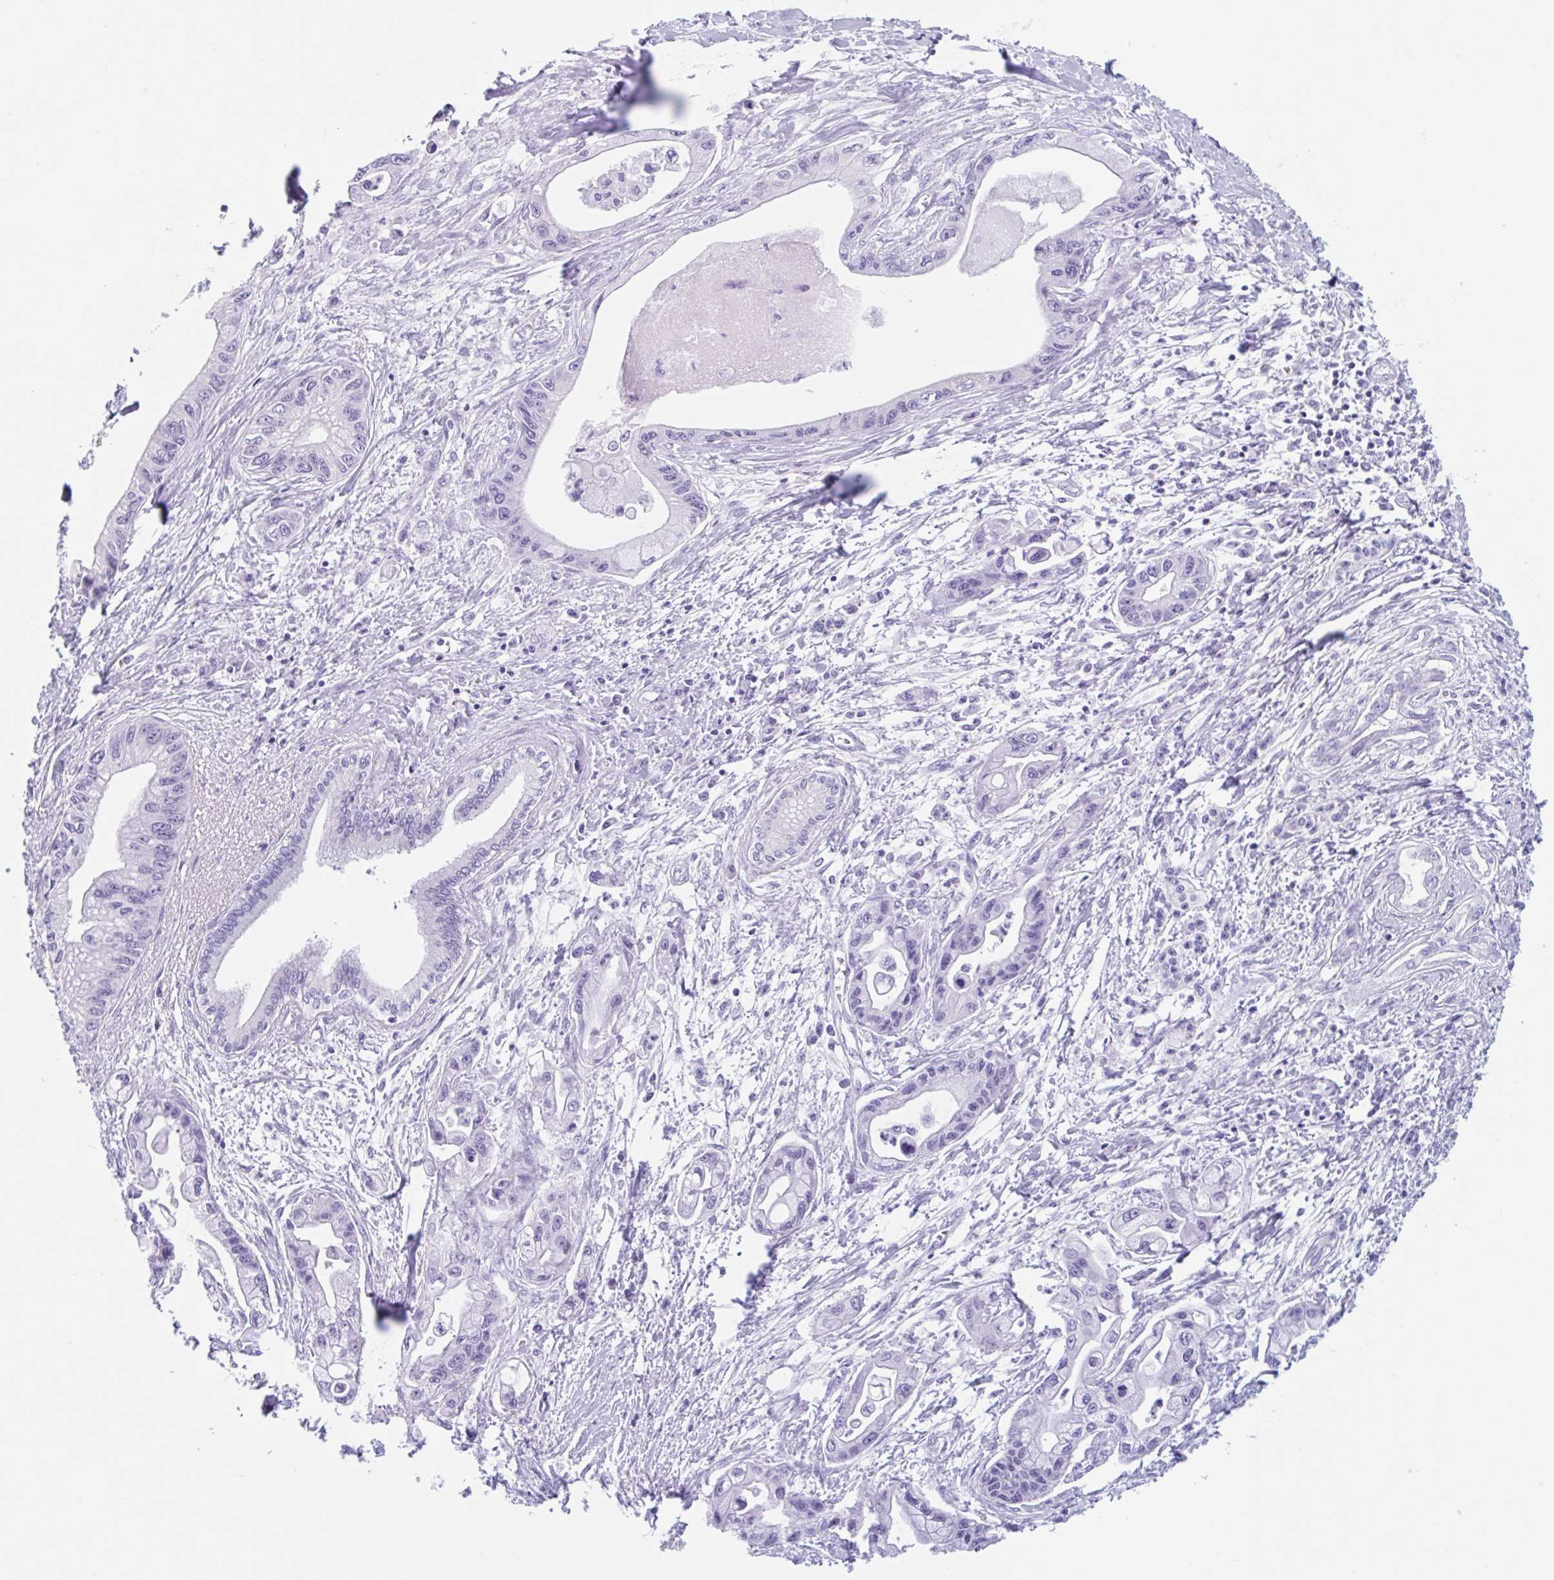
{"staining": {"intensity": "negative", "quantity": "none", "location": "none"}, "tissue": "pancreatic cancer", "cell_type": "Tumor cells", "image_type": "cancer", "snomed": [{"axis": "morphology", "description": "Adenocarcinoma, NOS"}, {"axis": "topography", "description": "Pancreas"}], "caption": "High magnification brightfield microscopy of pancreatic cancer stained with DAB (brown) and counterstained with hematoxylin (blue): tumor cells show no significant expression.", "gene": "CPTP", "patient": {"sex": "male", "age": 61}}